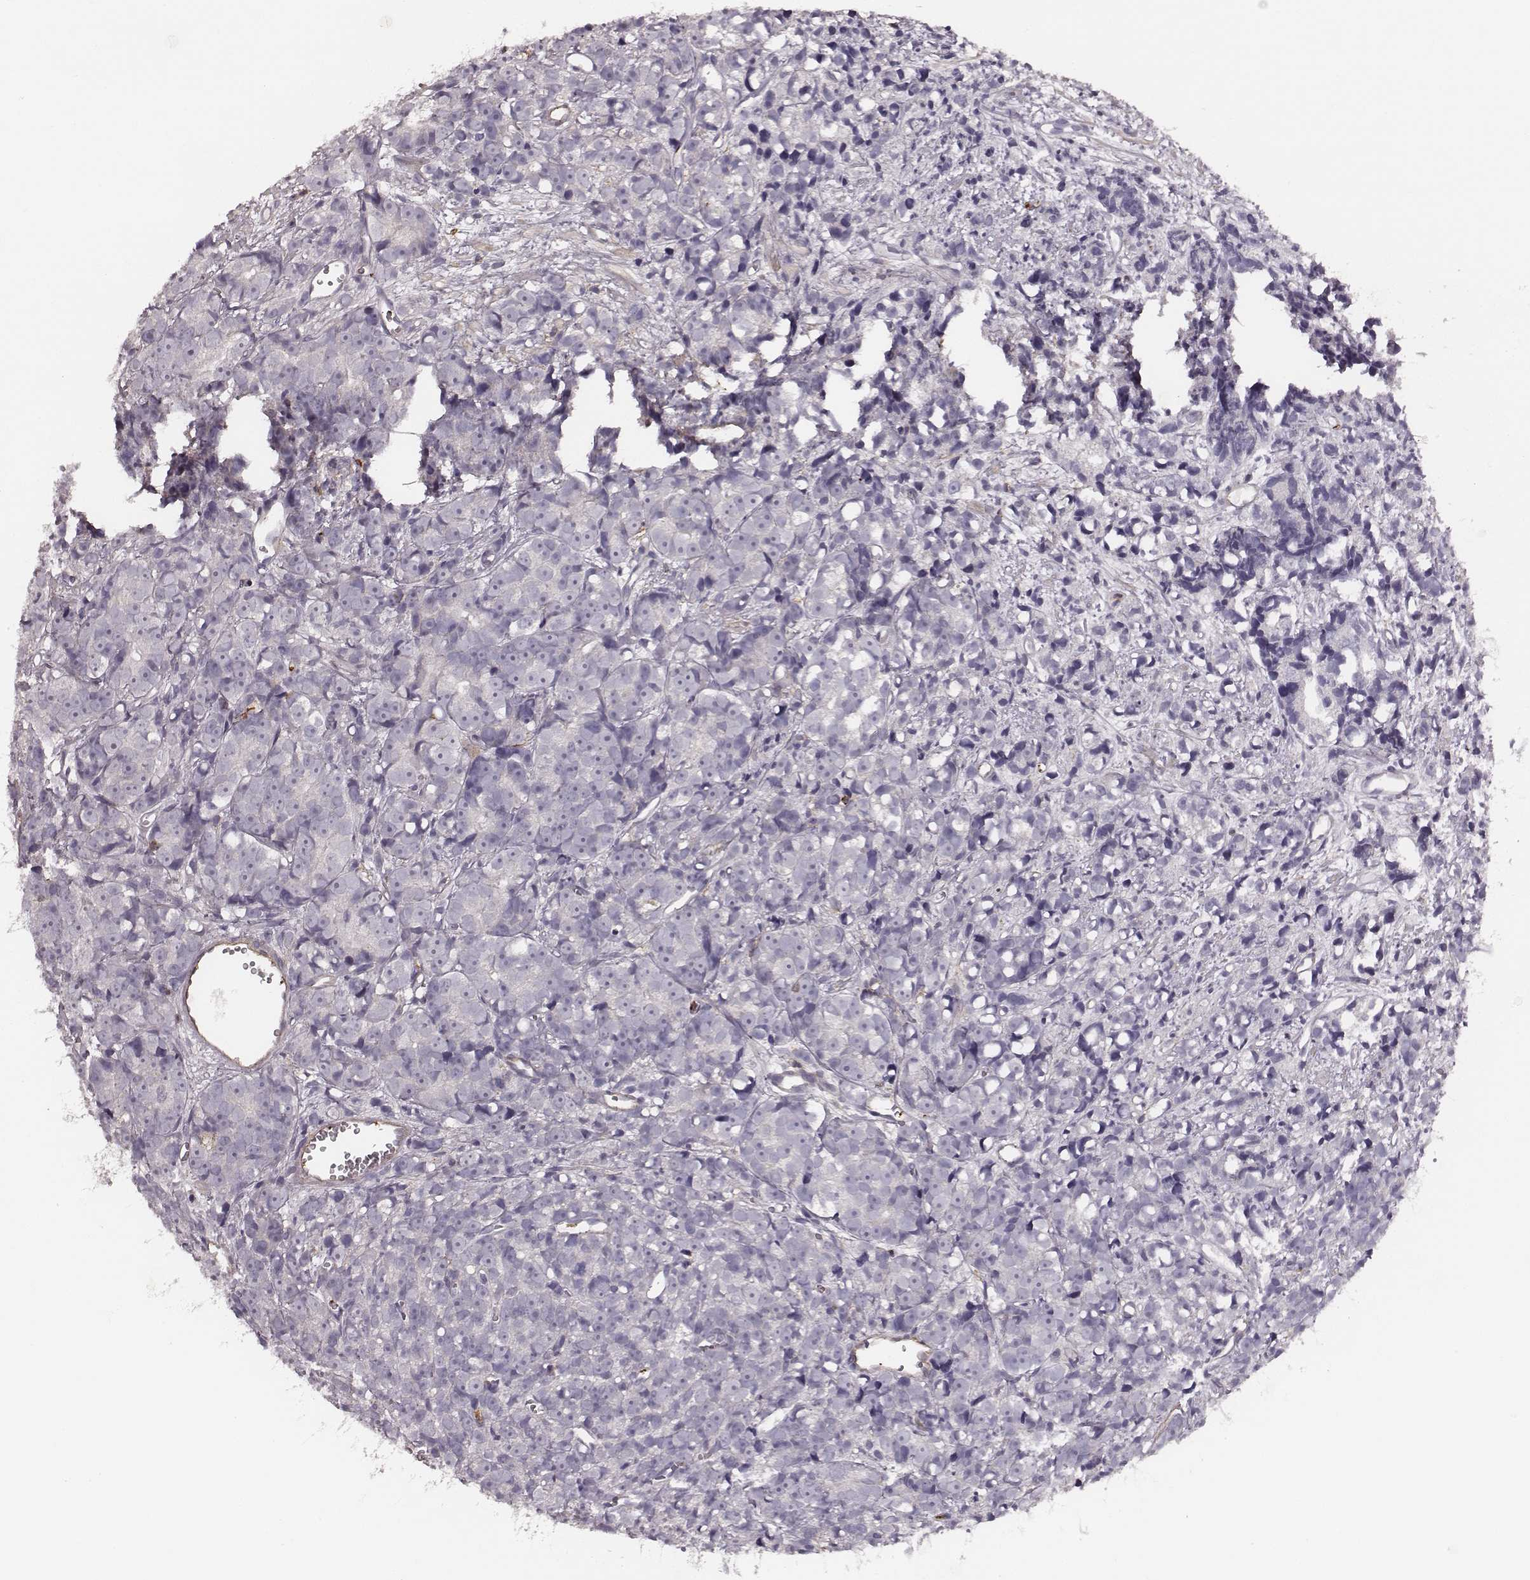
{"staining": {"intensity": "negative", "quantity": "none", "location": "none"}, "tissue": "prostate cancer", "cell_type": "Tumor cells", "image_type": "cancer", "snomed": [{"axis": "morphology", "description": "Adenocarcinoma, High grade"}, {"axis": "topography", "description": "Prostate"}], "caption": "Prostate high-grade adenocarcinoma was stained to show a protein in brown. There is no significant expression in tumor cells.", "gene": "ZYX", "patient": {"sex": "male", "age": 77}}